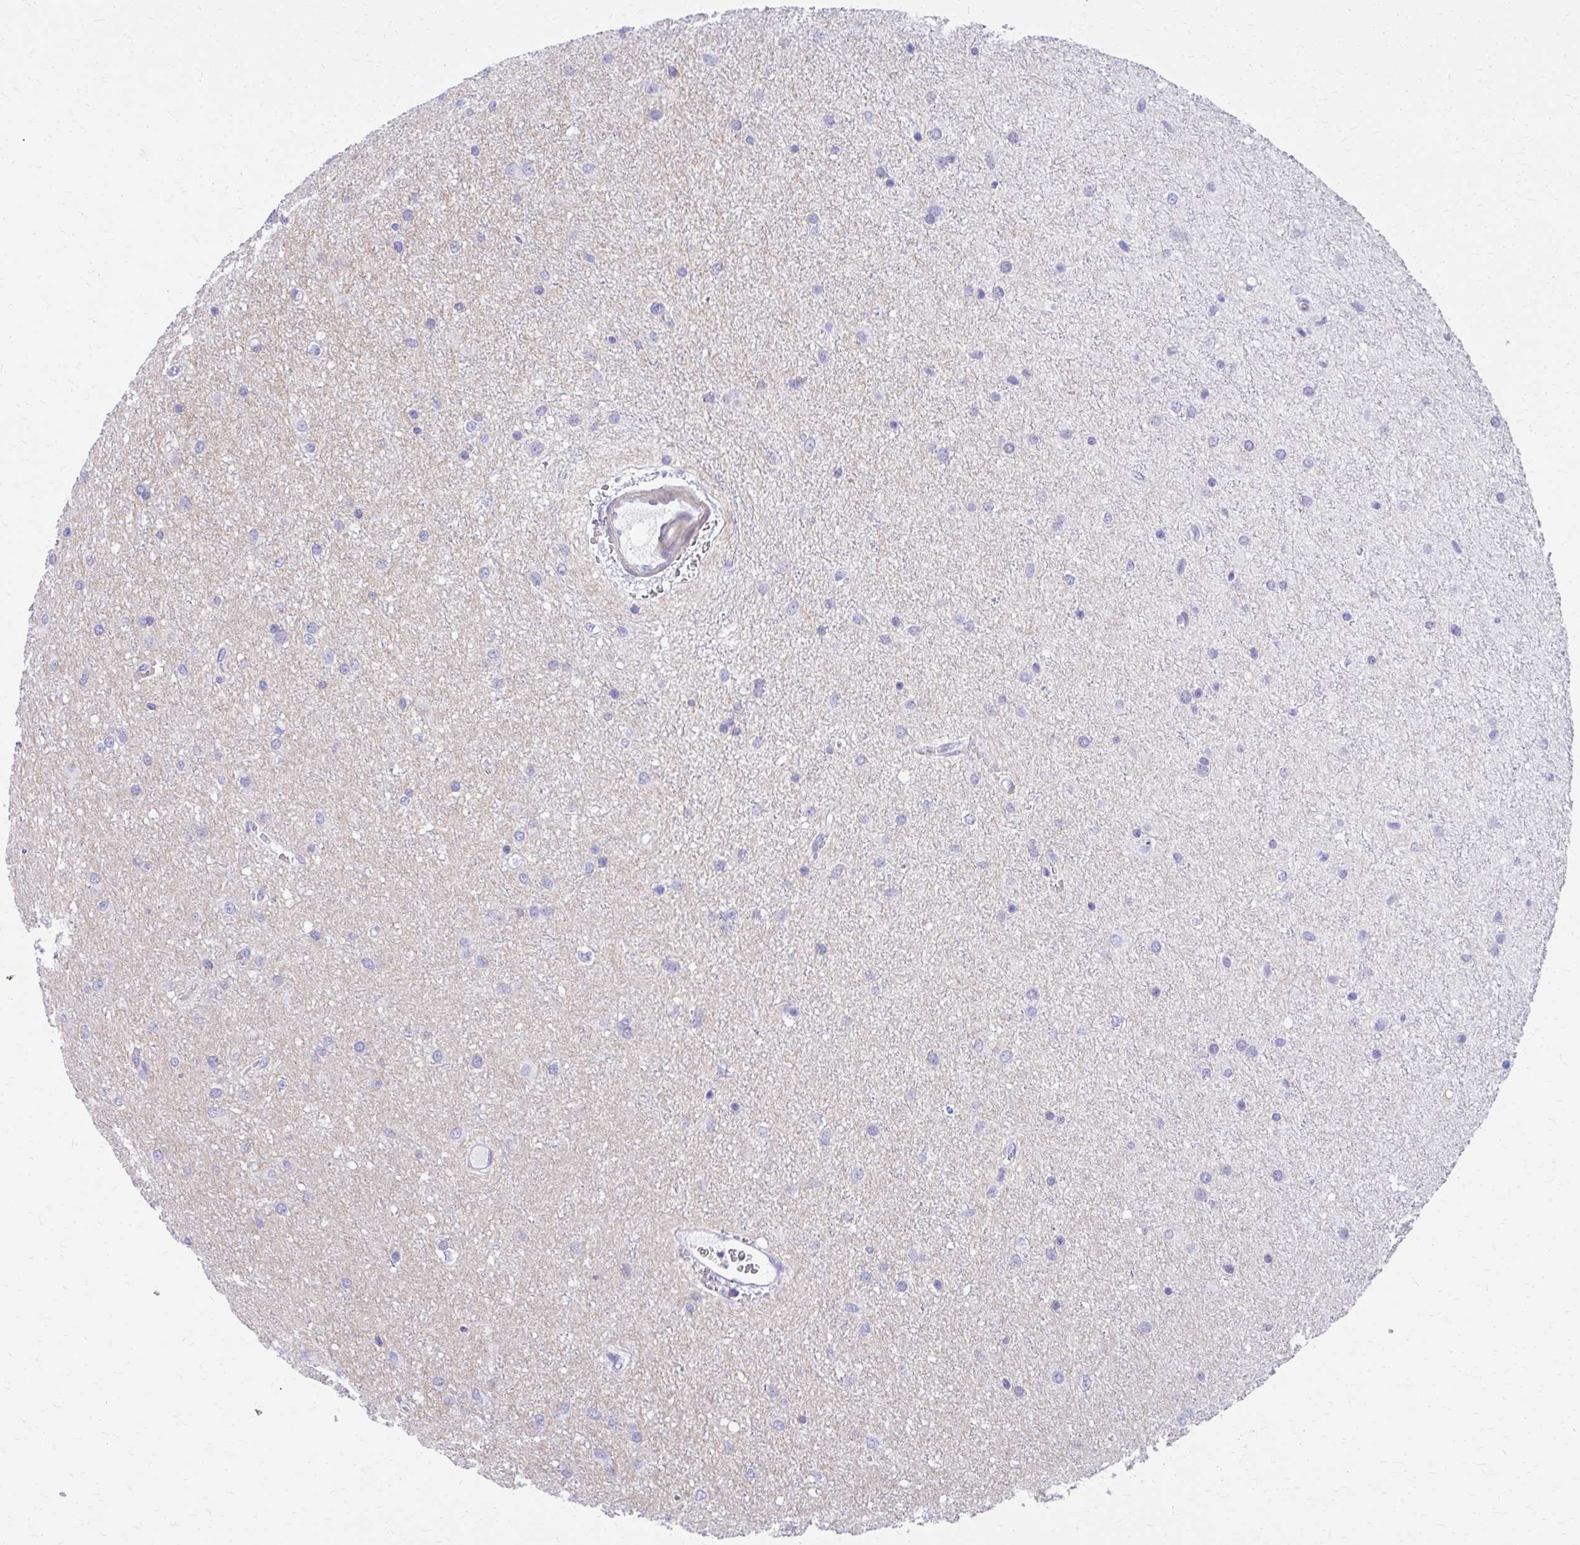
{"staining": {"intensity": "negative", "quantity": "none", "location": "none"}, "tissue": "glioma", "cell_type": "Tumor cells", "image_type": "cancer", "snomed": [{"axis": "morphology", "description": "Glioma, malignant, Low grade"}, {"axis": "topography", "description": "Cerebellum"}], "caption": "Tumor cells are negative for brown protein staining in malignant glioma (low-grade).", "gene": "RUNX3", "patient": {"sex": "female", "age": 5}}